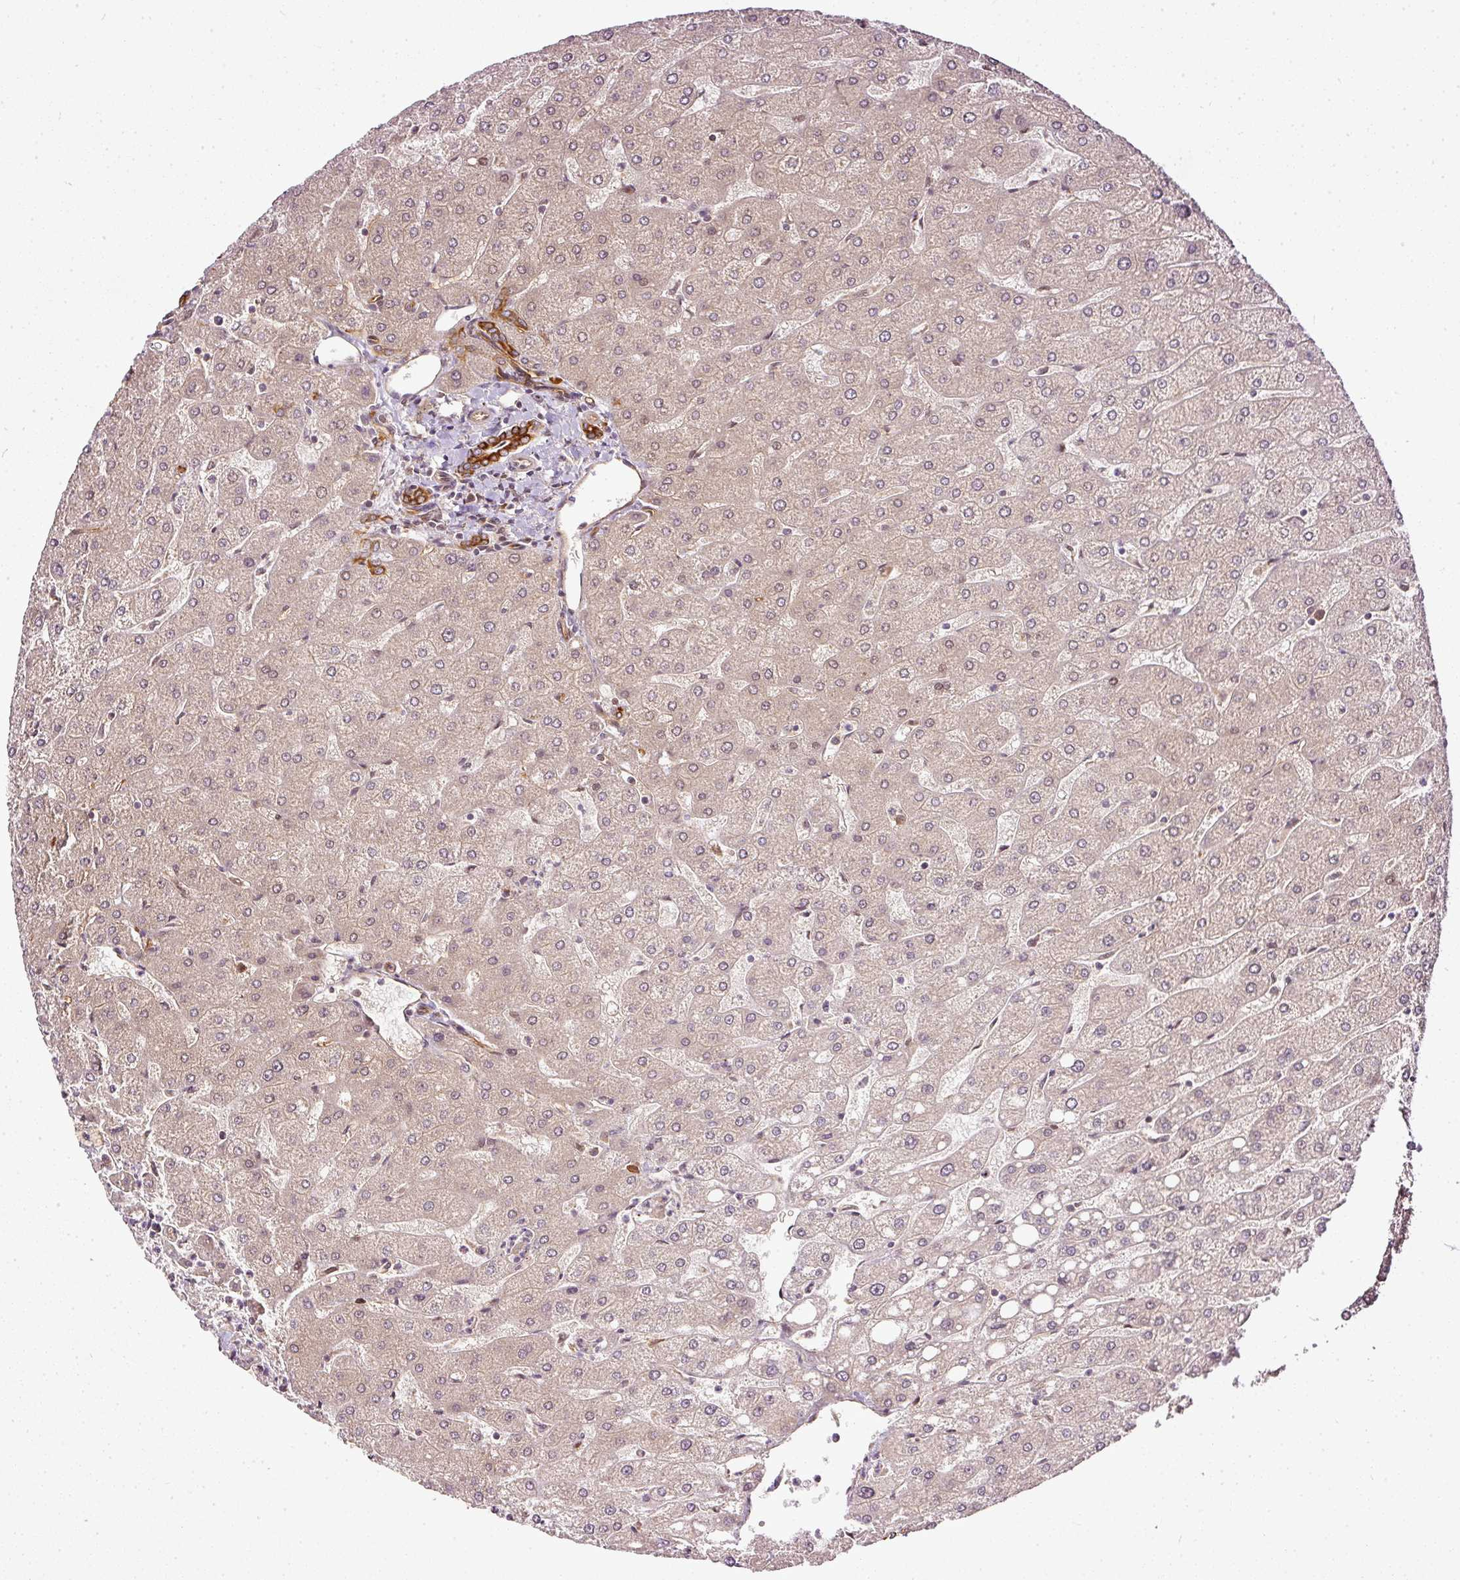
{"staining": {"intensity": "strong", "quantity": ">75%", "location": "cytoplasmic/membranous"}, "tissue": "liver", "cell_type": "Cholangiocytes", "image_type": "normal", "snomed": [{"axis": "morphology", "description": "Normal tissue, NOS"}, {"axis": "topography", "description": "Liver"}], "caption": "Liver stained with immunohistochemistry shows strong cytoplasmic/membranous expression in approximately >75% of cholangiocytes. Using DAB (brown) and hematoxylin (blue) stains, captured at high magnification using brightfield microscopy.", "gene": "MIF4GD", "patient": {"sex": "male", "age": 67}}